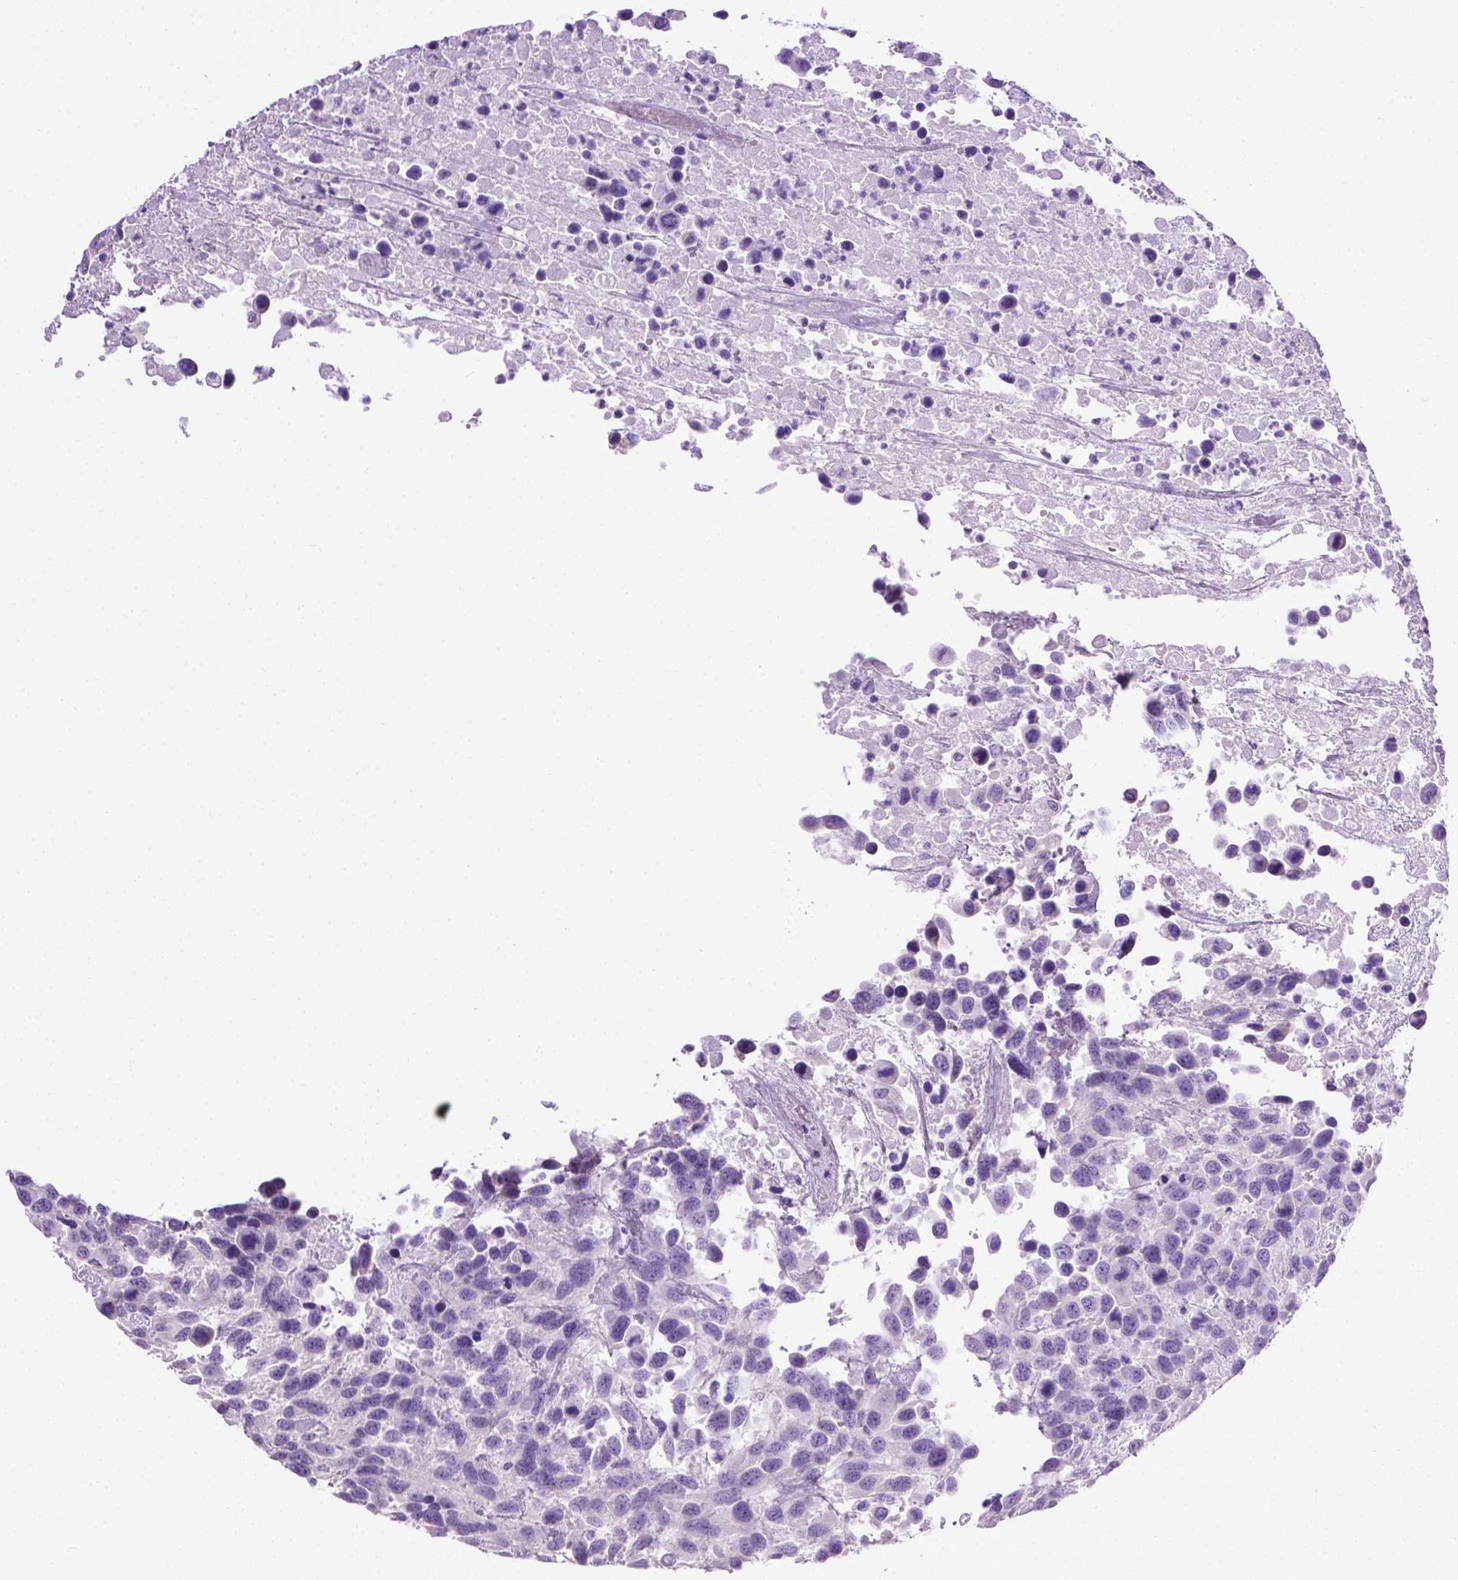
{"staining": {"intensity": "negative", "quantity": "none", "location": "none"}, "tissue": "urothelial cancer", "cell_type": "Tumor cells", "image_type": "cancer", "snomed": [{"axis": "morphology", "description": "Urothelial carcinoma, High grade"}, {"axis": "topography", "description": "Urinary bladder"}], "caption": "Human high-grade urothelial carcinoma stained for a protein using immunohistochemistry displays no expression in tumor cells.", "gene": "LELP1", "patient": {"sex": "female", "age": 70}}